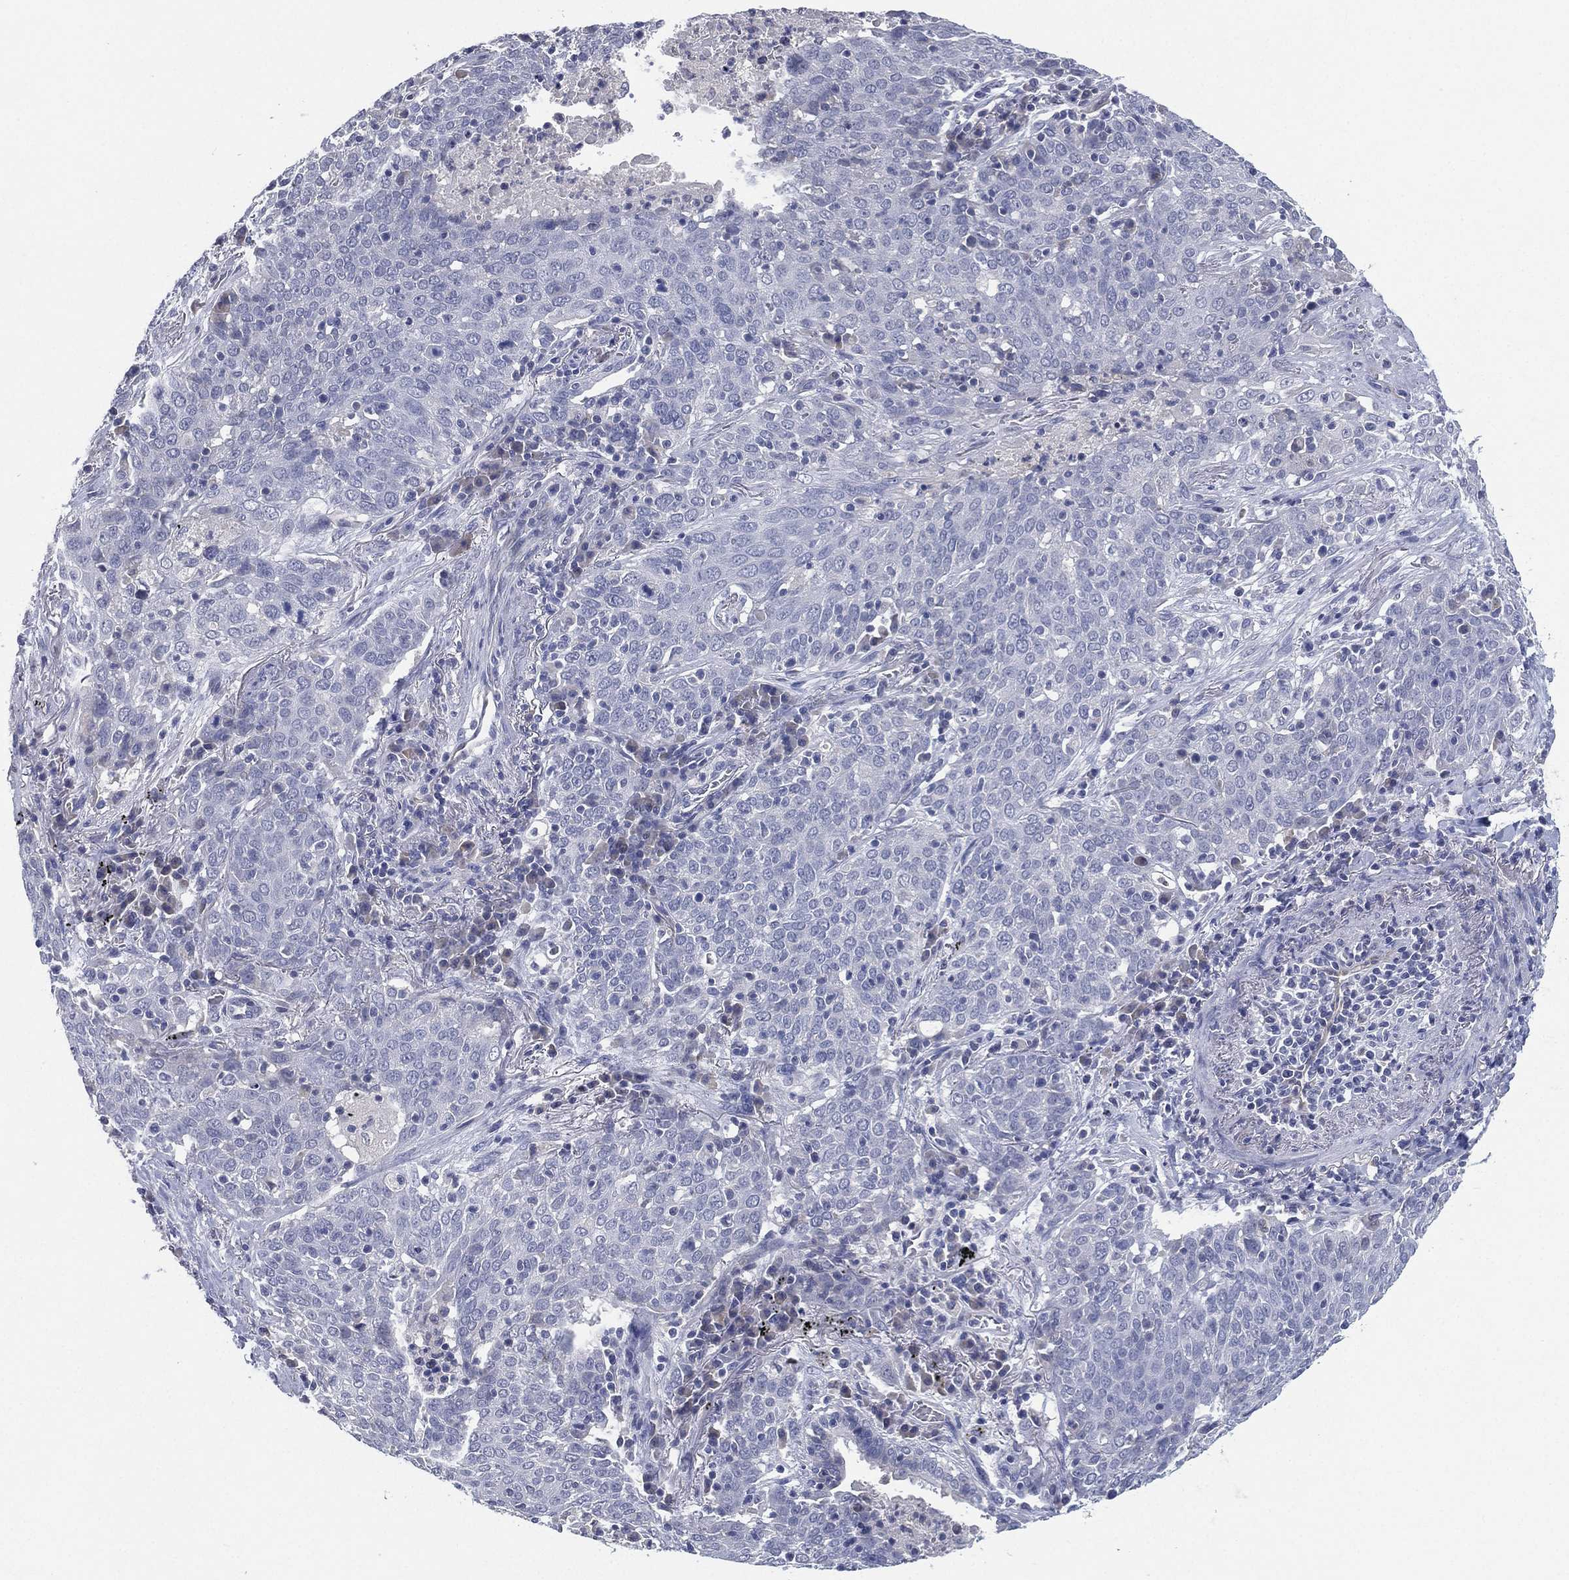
{"staining": {"intensity": "negative", "quantity": "none", "location": "none"}, "tissue": "lung cancer", "cell_type": "Tumor cells", "image_type": "cancer", "snomed": [{"axis": "morphology", "description": "Squamous cell carcinoma, NOS"}, {"axis": "topography", "description": "Lung"}], "caption": "The IHC micrograph has no significant positivity in tumor cells of lung cancer (squamous cell carcinoma) tissue.", "gene": "KRT35", "patient": {"sex": "male", "age": 82}}